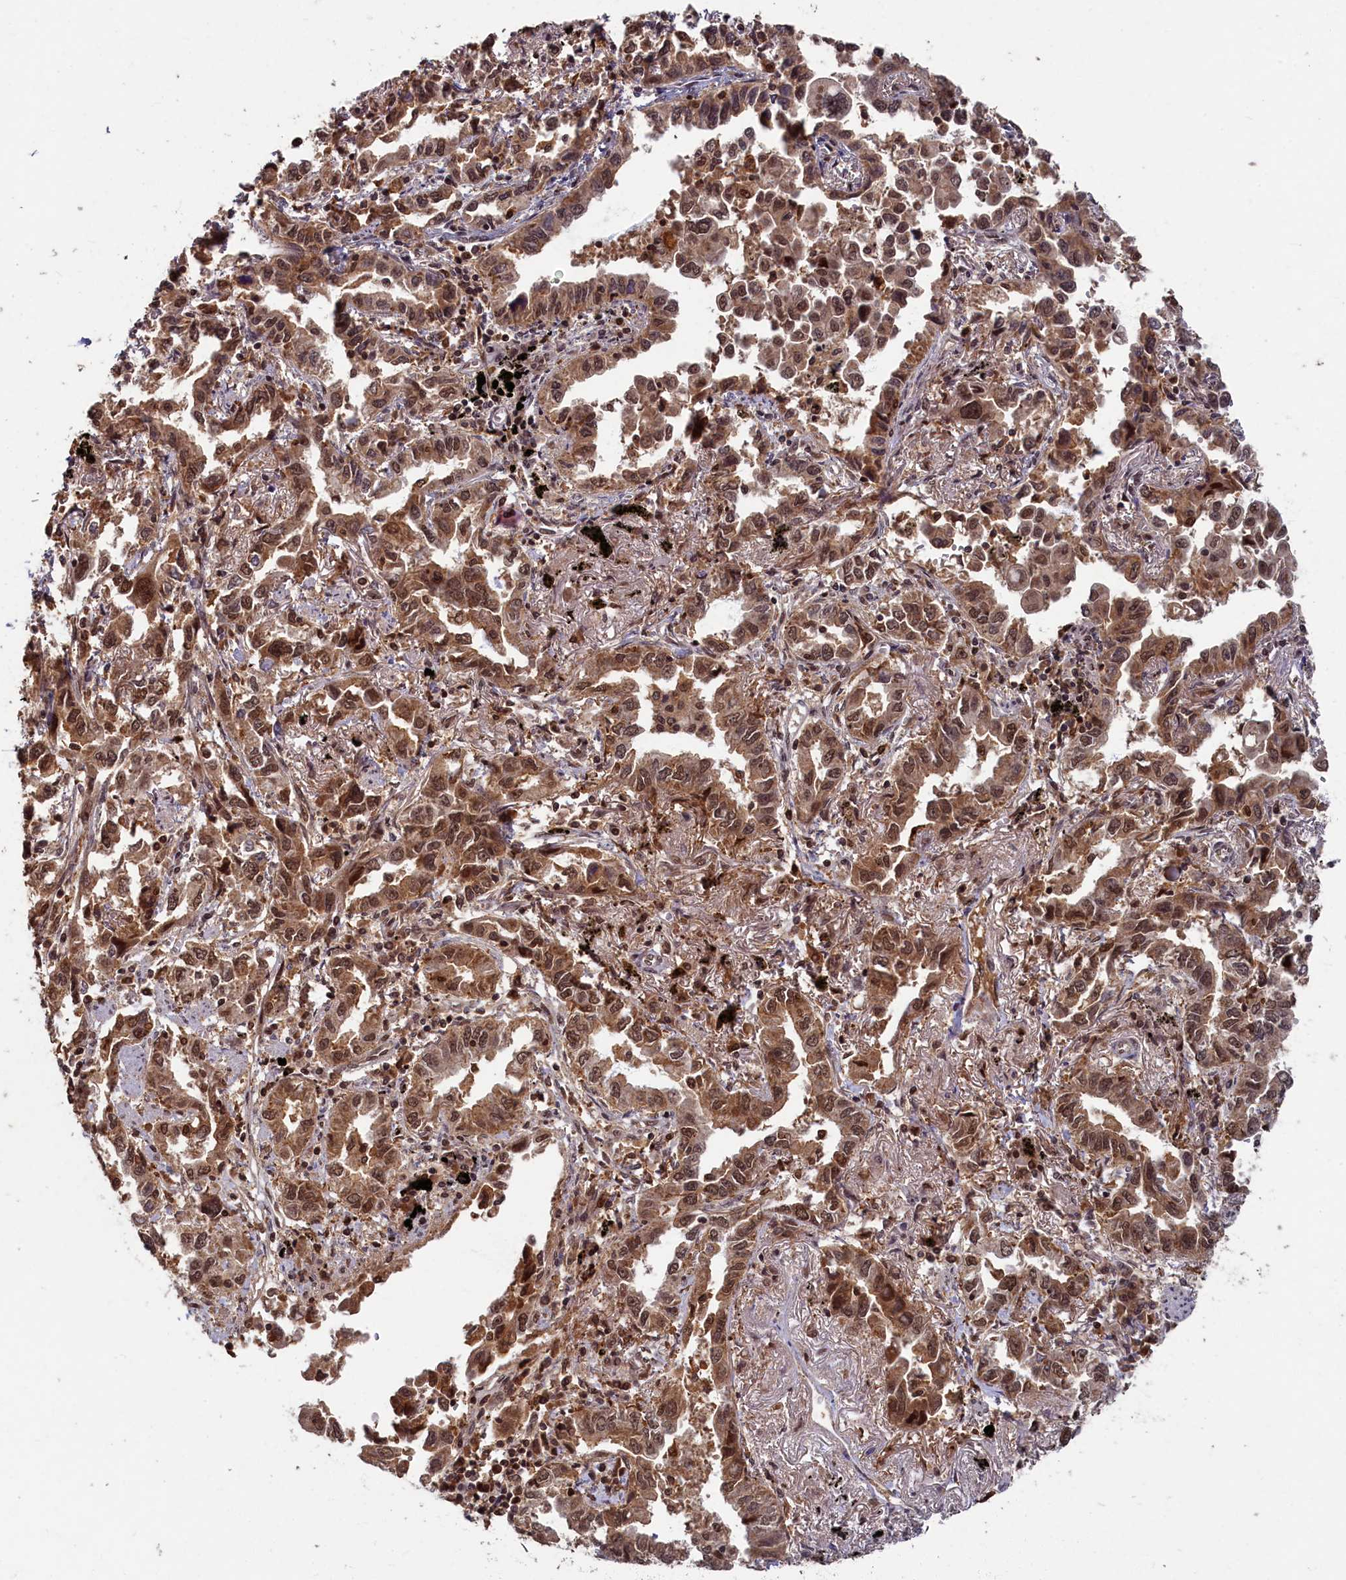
{"staining": {"intensity": "moderate", "quantity": ">75%", "location": "cytoplasmic/membranous,nuclear"}, "tissue": "lung cancer", "cell_type": "Tumor cells", "image_type": "cancer", "snomed": [{"axis": "morphology", "description": "Adenocarcinoma, NOS"}, {"axis": "topography", "description": "Lung"}], "caption": "Moderate cytoplasmic/membranous and nuclear expression for a protein is identified in about >75% of tumor cells of lung cancer (adenocarcinoma) using immunohistochemistry.", "gene": "BRCA1", "patient": {"sex": "male", "age": 67}}